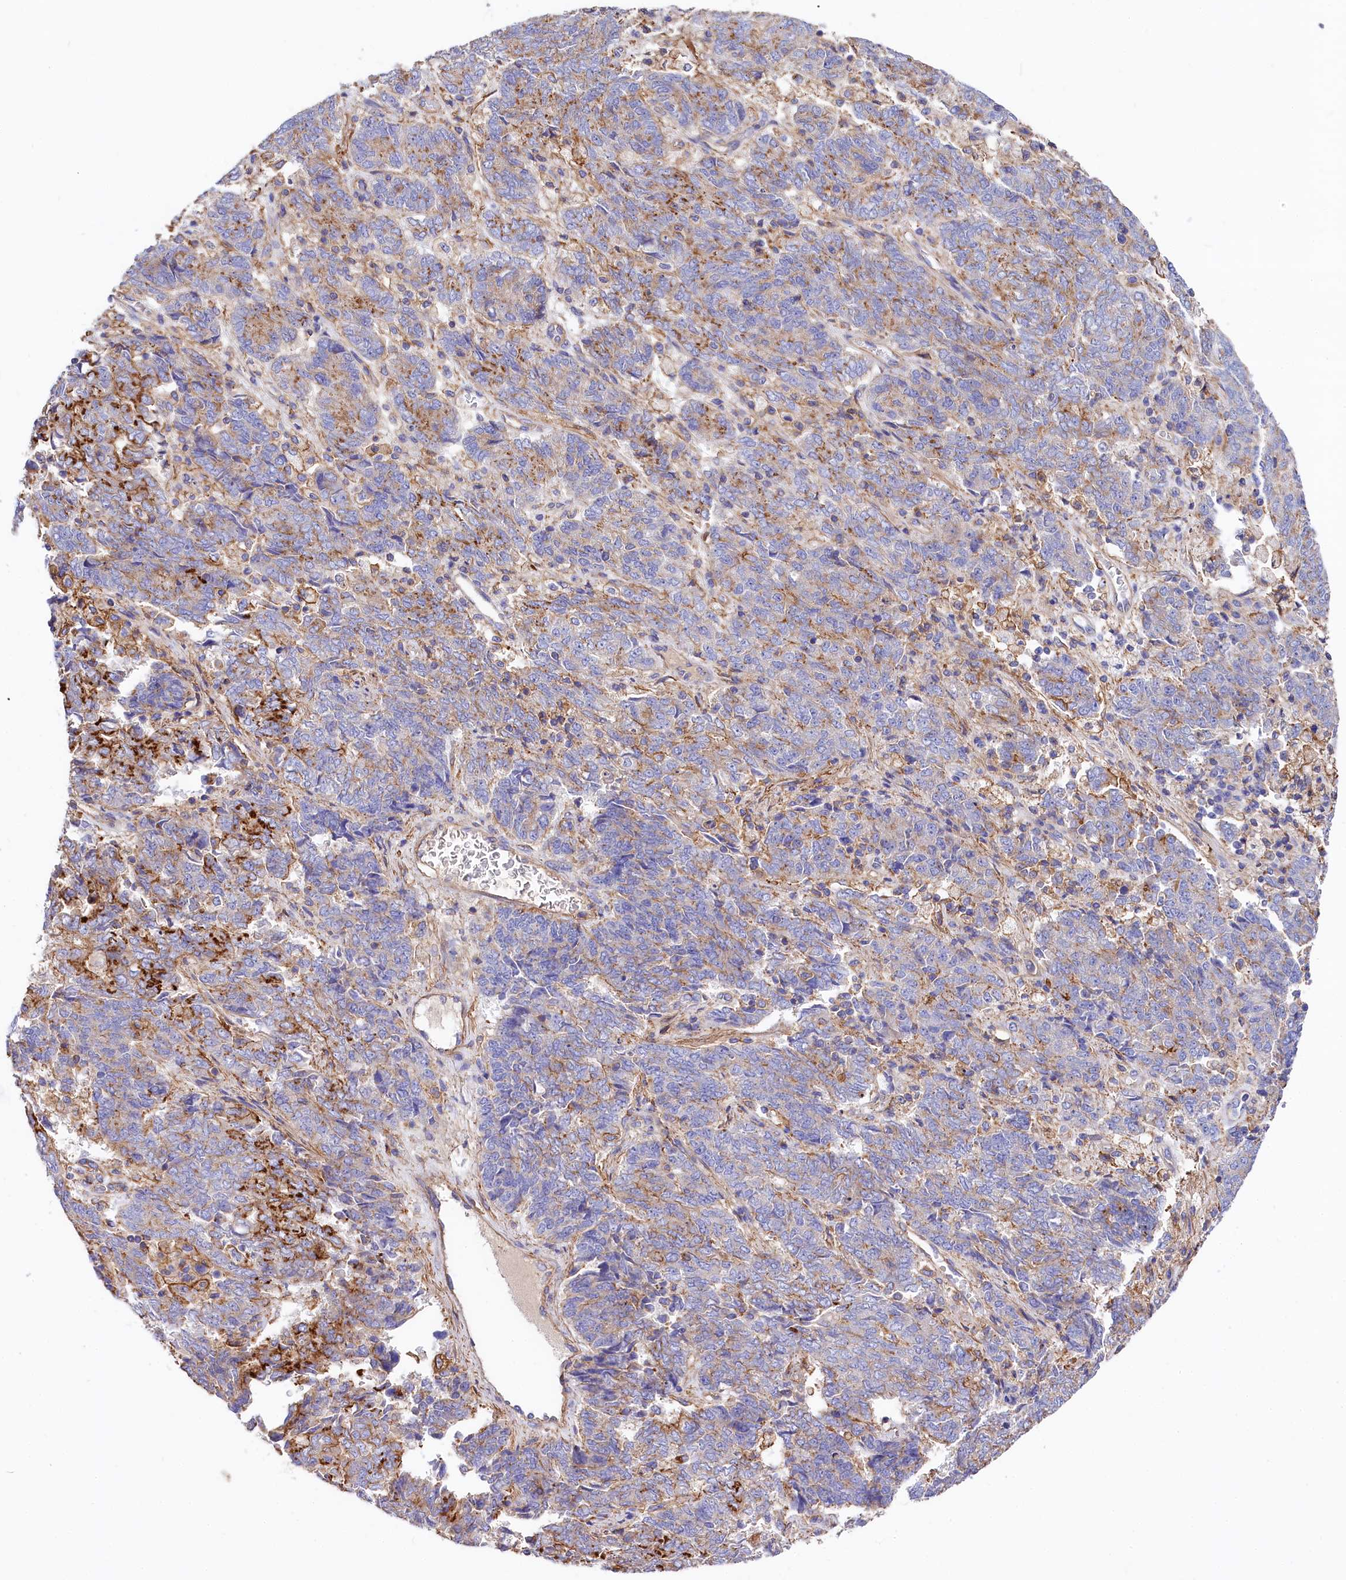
{"staining": {"intensity": "moderate", "quantity": "<25%", "location": "cytoplasmic/membranous"}, "tissue": "endometrial cancer", "cell_type": "Tumor cells", "image_type": "cancer", "snomed": [{"axis": "morphology", "description": "Adenocarcinoma, NOS"}, {"axis": "topography", "description": "Endometrium"}], "caption": "Immunohistochemical staining of endometrial adenocarcinoma reveals low levels of moderate cytoplasmic/membranous protein expression in approximately <25% of tumor cells.", "gene": "FCHSD2", "patient": {"sex": "female", "age": 80}}